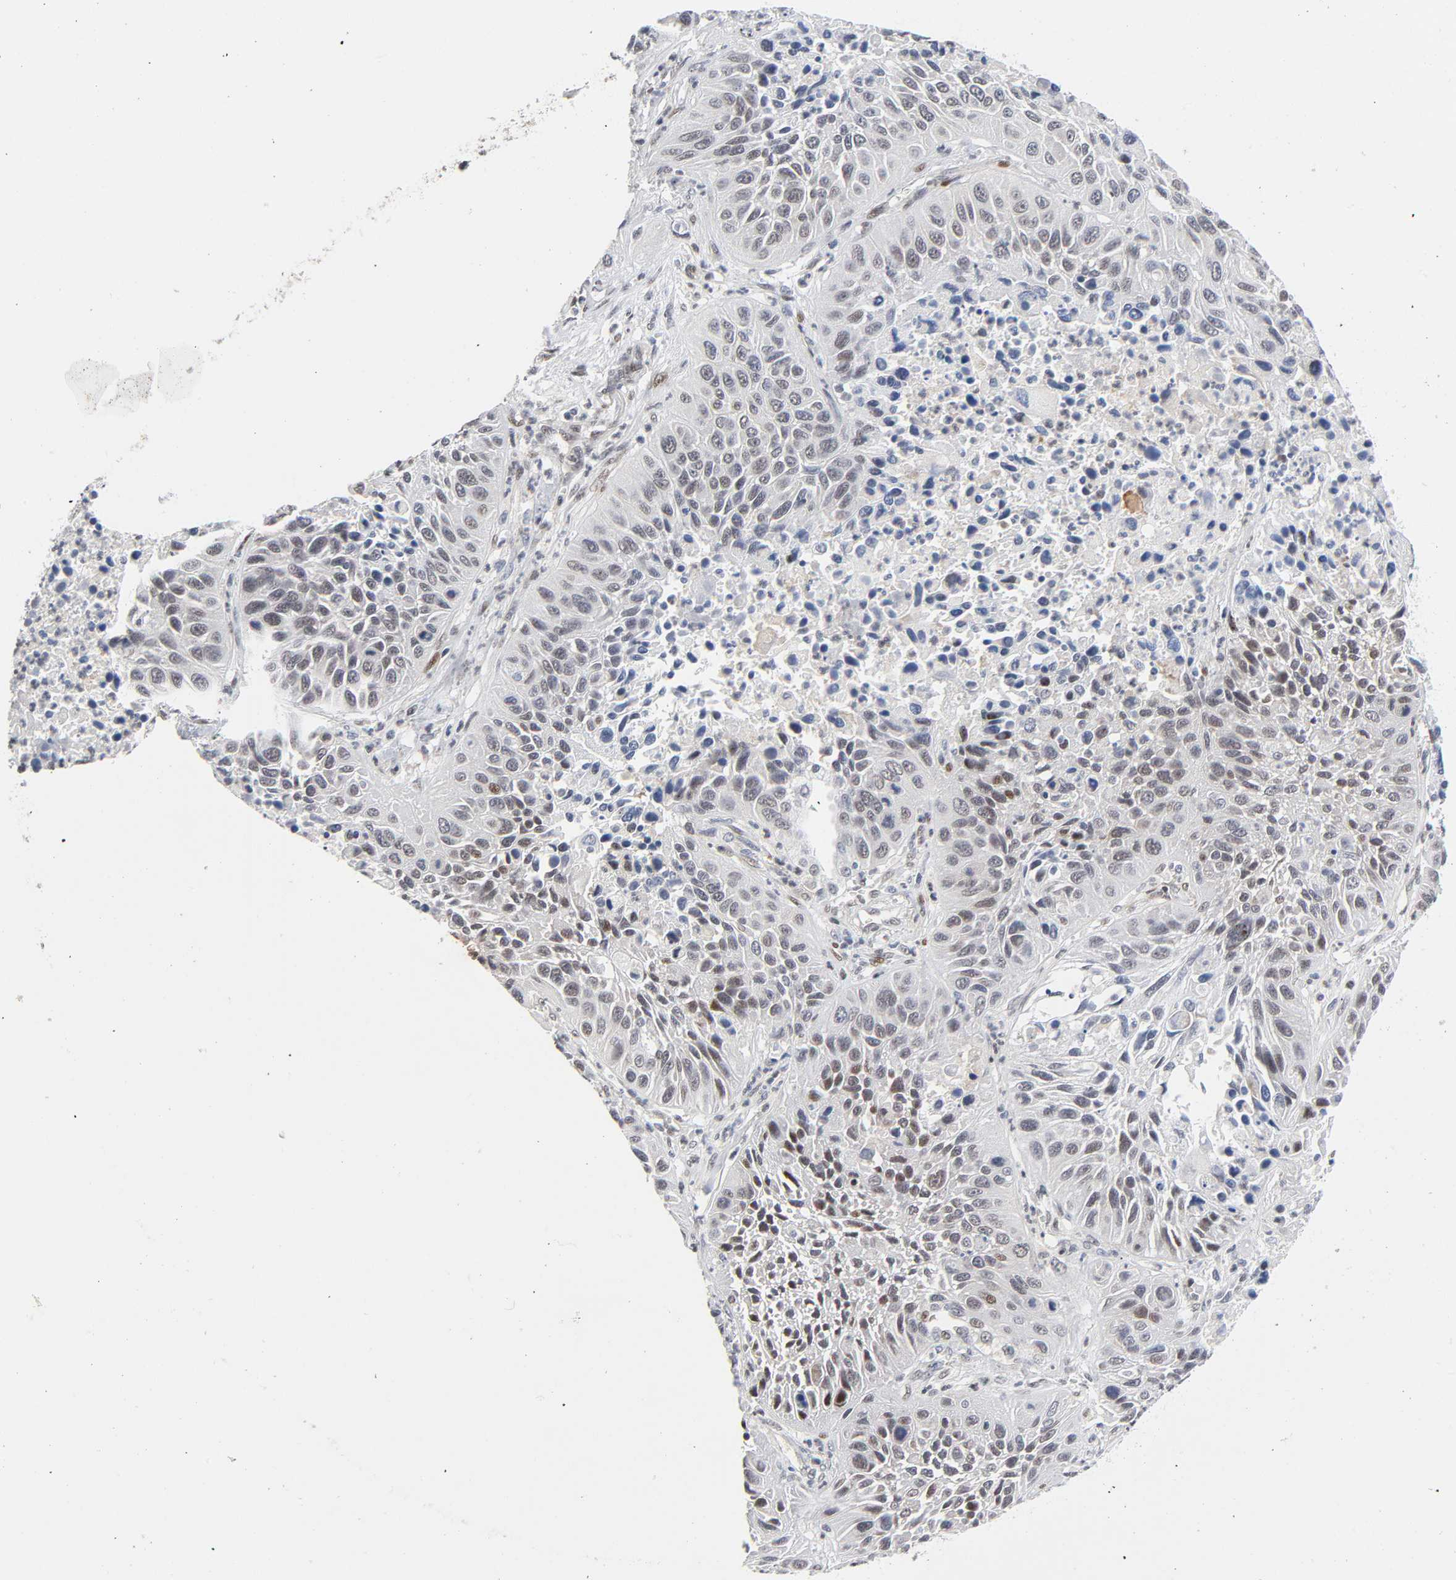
{"staining": {"intensity": "weak", "quantity": "<25%", "location": "nuclear"}, "tissue": "lung cancer", "cell_type": "Tumor cells", "image_type": "cancer", "snomed": [{"axis": "morphology", "description": "Squamous cell carcinoma, NOS"}, {"axis": "topography", "description": "Lung"}], "caption": "This is a micrograph of immunohistochemistry staining of lung cancer, which shows no expression in tumor cells.", "gene": "STK38", "patient": {"sex": "female", "age": 76}}